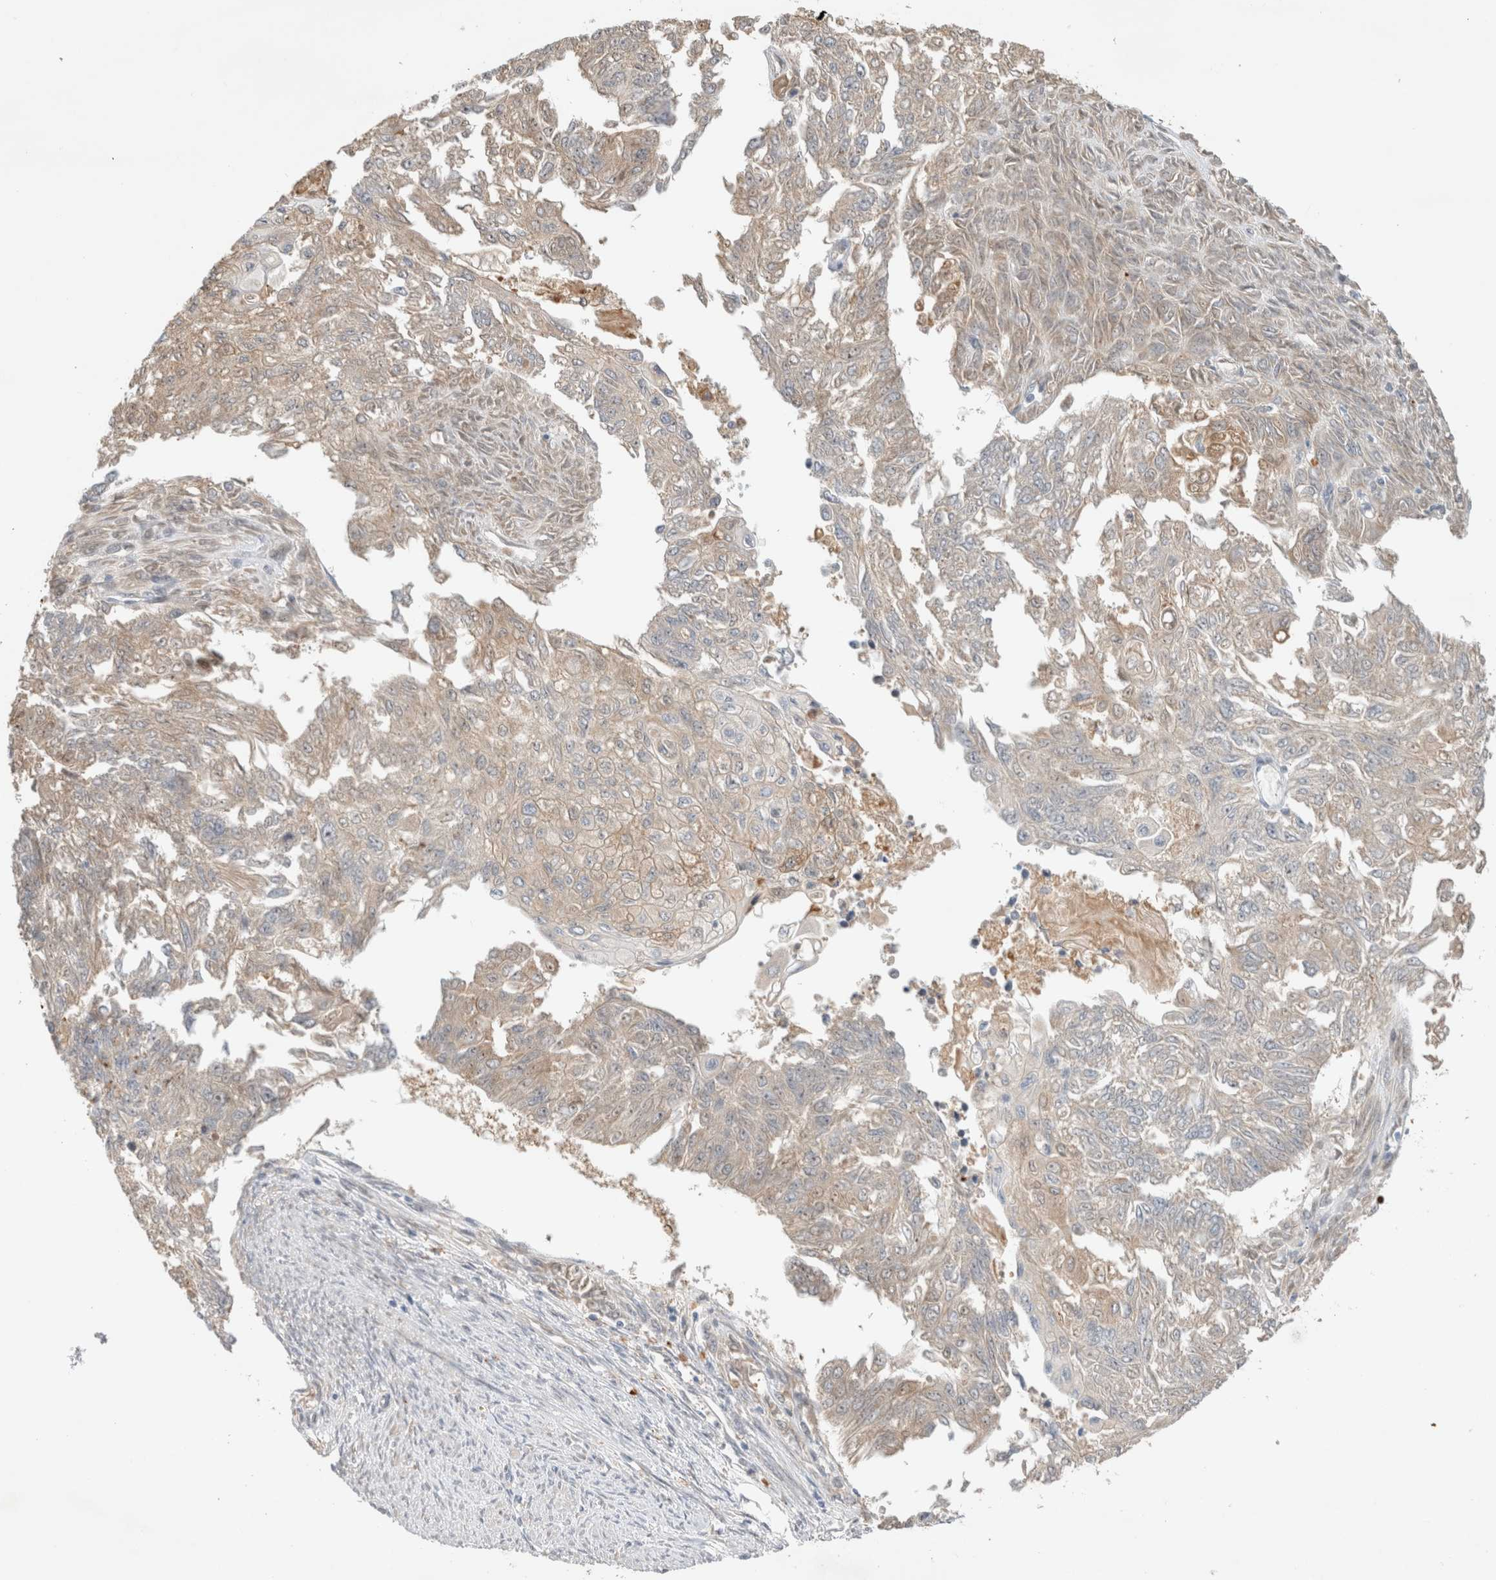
{"staining": {"intensity": "weak", "quantity": "<25%", "location": "cytoplasmic/membranous"}, "tissue": "endometrial cancer", "cell_type": "Tumor cells", "image_type": "cancer", "snomed": [{"axis": "morphology", "description": "Adenocarcinoma, NOS"}, {"axis": "topography", "description": "Endometrium"}], "caption": "Immunohistochemistry (IHC) image of endometrial cancer (adenocarcinoma) stained for a protein (brown), which demonstrates no expression in tumor cells. The staining was performed using DAB (3,3'-diaminobenzidine) to visualize the protein expression in brown, while the nuclei were stained in blue with hematoxylin (Magnification: 20x).", "gene": "OTUD6B", "patient": {"sex": "female", "age": 32}}